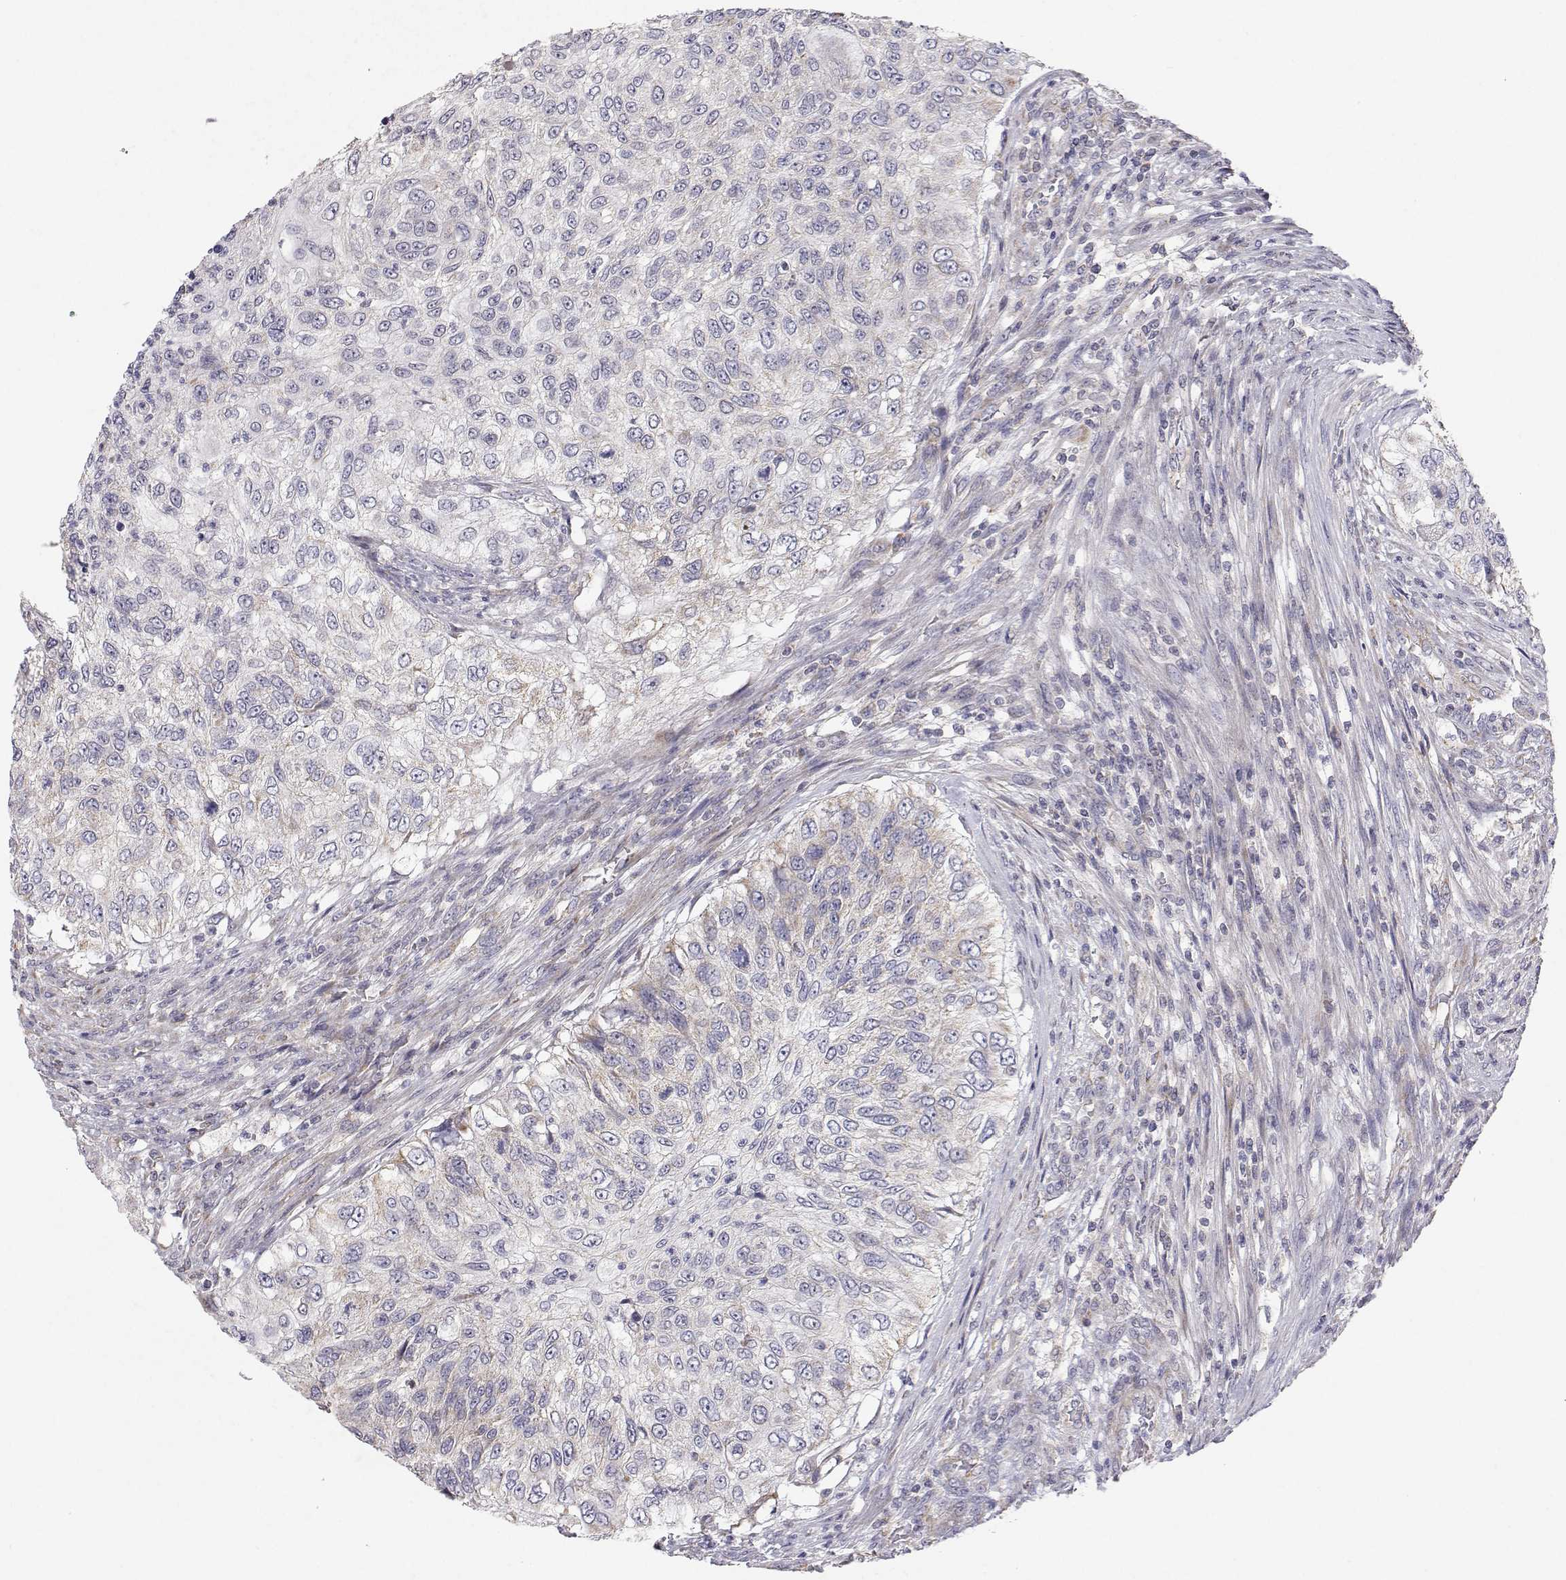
{"staining": {"intensity": "negative", "quantity": "none", "location": "none"}, "tissue": "urothelial cancer", "cell_type": "Tumor cells", "image_type": "cancer", "snomed": [{"axis": "morphology", "description": "Urothelial carcinoma, High grade"}, {"axis": "topography", "description": "Urinary bladder"}], "caption": "Tumor cells are negative for protein expression in human high-grade urothelial carcinoma.", "gene": "MRPL3", "patient": {"sex": "female", "age": 60}}